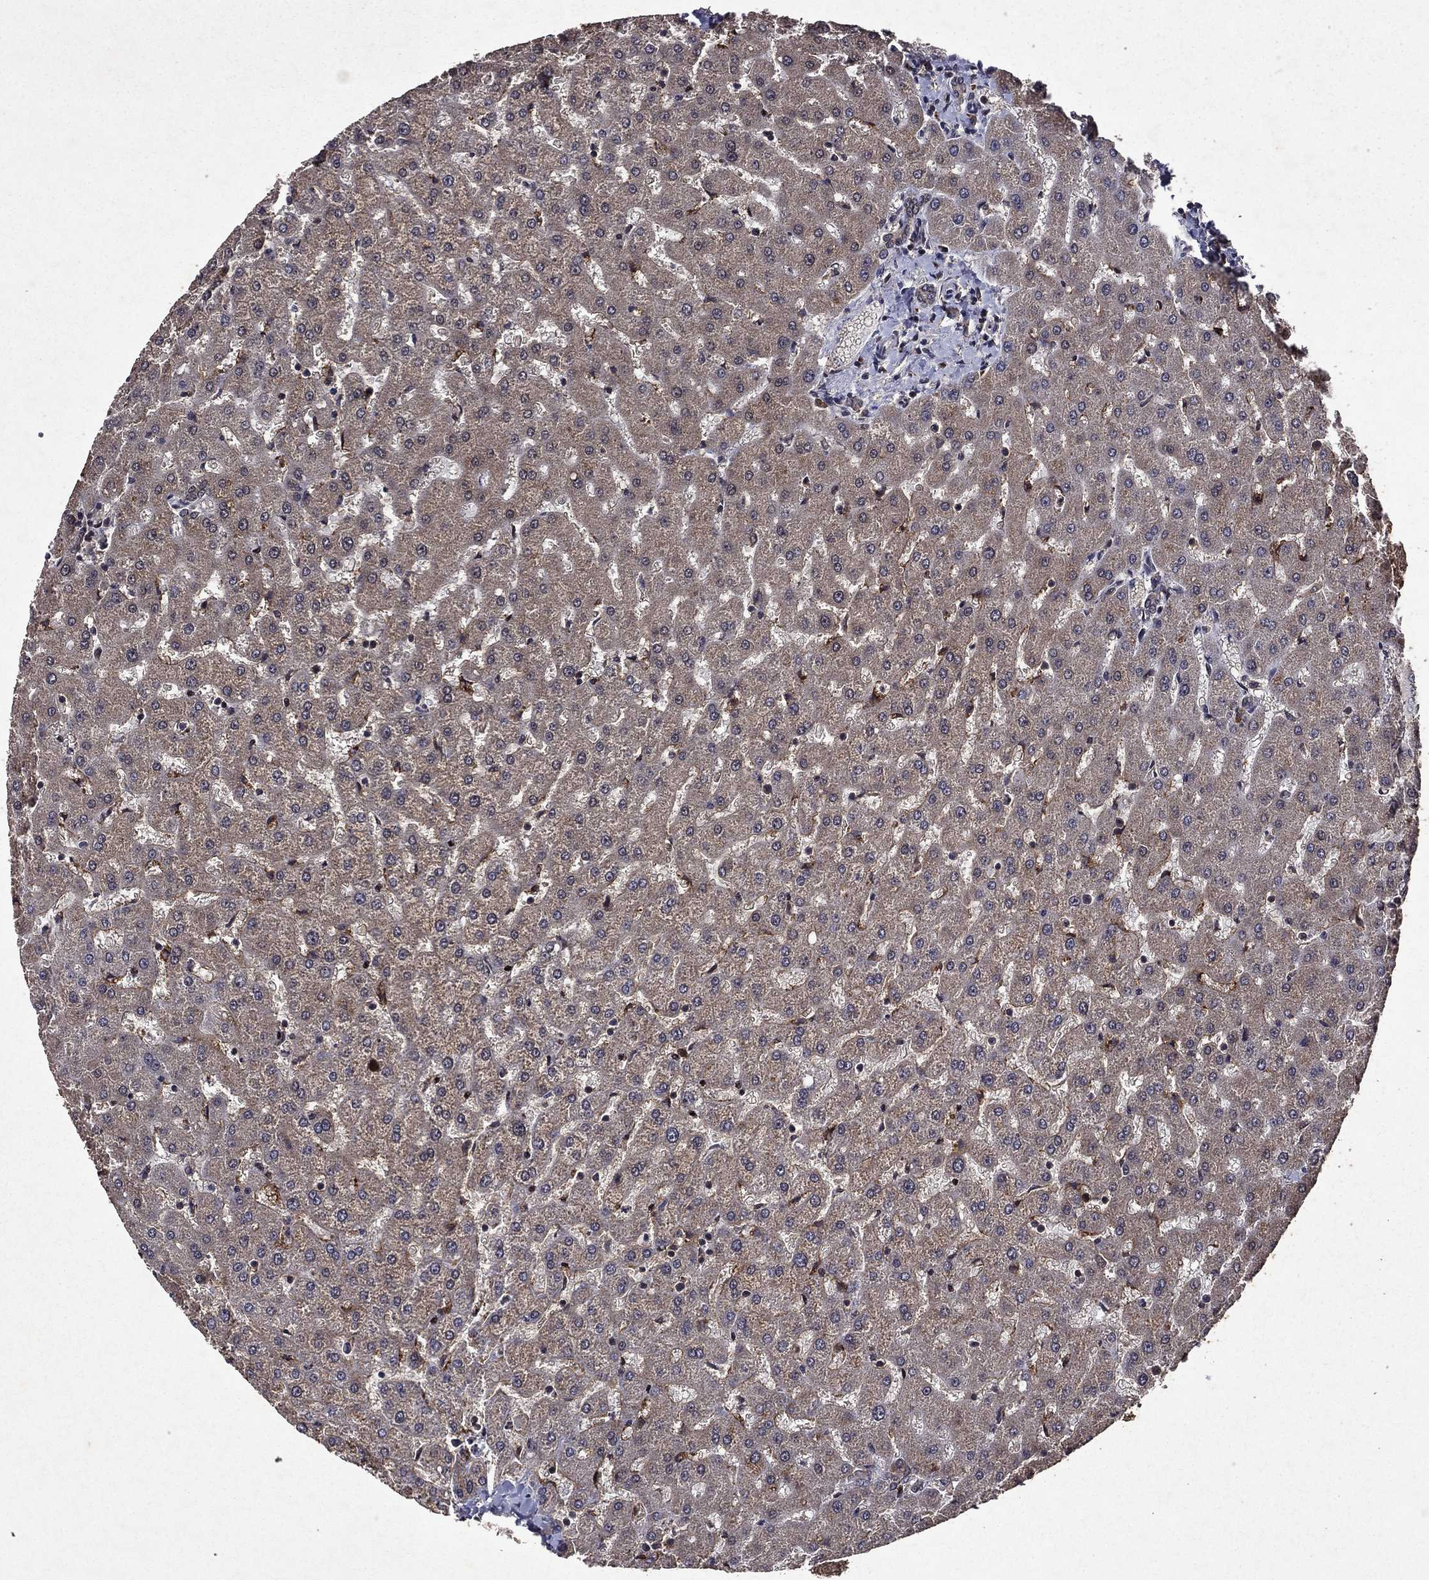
{"staining": {"intensity": "negative", "quantity": "none", "location": "none"}, "tissue": "liver", "cell_type": "Cholangiocytes", "image_type": "normal", "snomed": [{"axis": "morphology", "description": "Normal tissue, NOS"}, {"axis": "topography", "description": "Liver"}], "caption": "DAB immunohistochemical staining of benign human liver demonstrates no significant expression in cholangiocytes. (DAB IHC with hematoxylin counter stain).", "gene": "EIF2B4", "patient": {"sex": "female", "age": 50}}